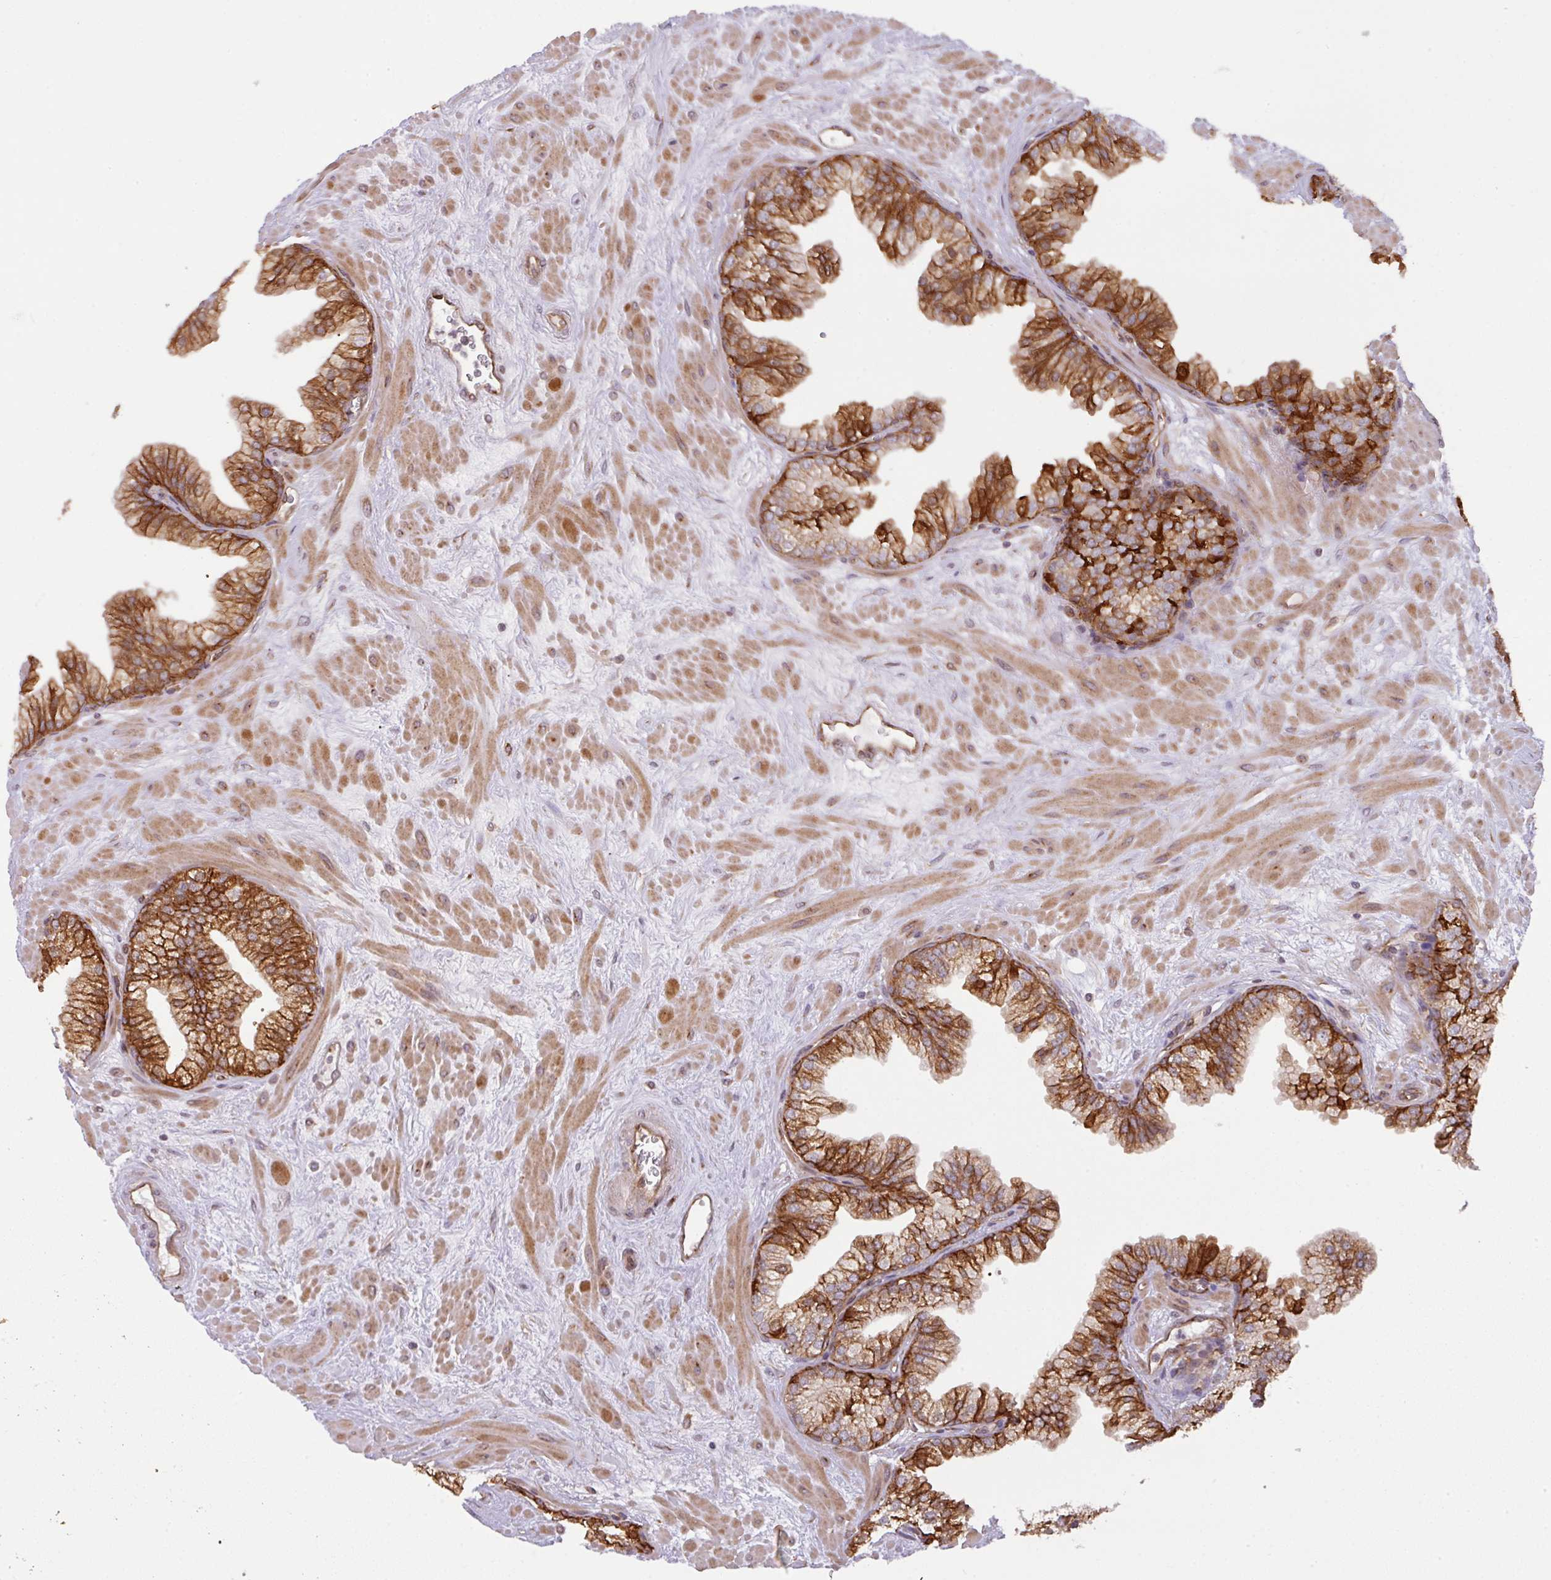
{"staining": {"intensity": "strong", "quantity": ">75%", "location": "cytoplasmic/membranous"}, "tissue": "prostate", "cell_type": "Glandular cells", "image_type": "normal", "snomed": [{"axis": "morphology", "description": "Normal tissue, NOS"}, {"axis": "topography", "description": "Prostate"}, {"axis": "topography", "description": "Peripheral nerve tissue"}], "caption": "Normal prostate demonstrates strong cytoplasmic/membranous staining in approximately >75% of glandular cells, visualized by immunohistochemistry.", "gene": "CYFIP2", "patient": {"sex": "male", "age": 61}}